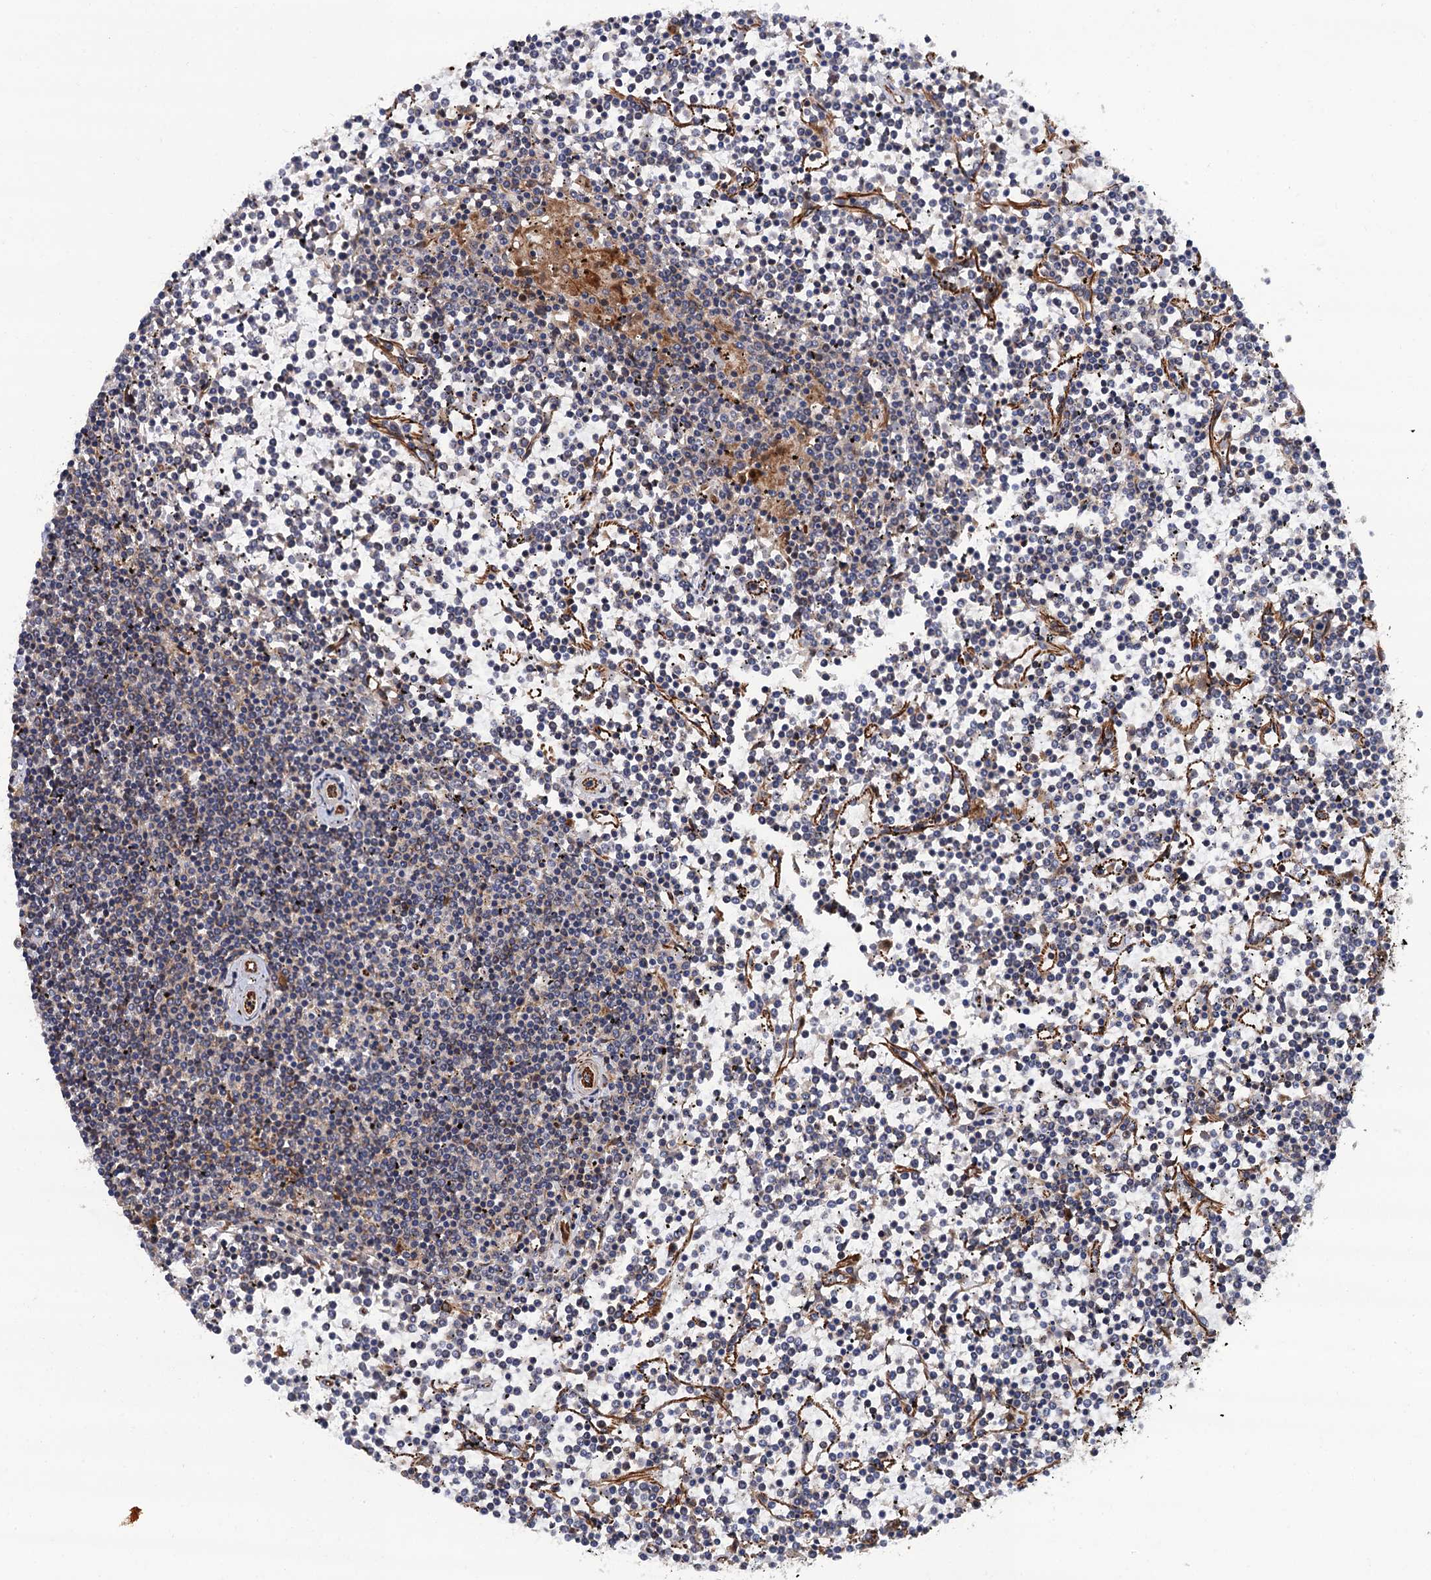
{"staining": {"intensity": "negative", "quantity": "none", "location": "none"}, "tissue": "lymphoma", "cell_type": "Tumor cells", "image_type": "cancer", "snomed": [{"axis": "morphology", "description": "Malignant lymphoma, non-Hodgkin's type, Low grade"}, {"axis": "topography", "description": "Spleen"}], "caption": "Lymphoma stained for a protein using immunohistochemistry reveals no expression tumor cells.", "gene": "FSIP1", "patient": {"sex": "female", "age": 19}}